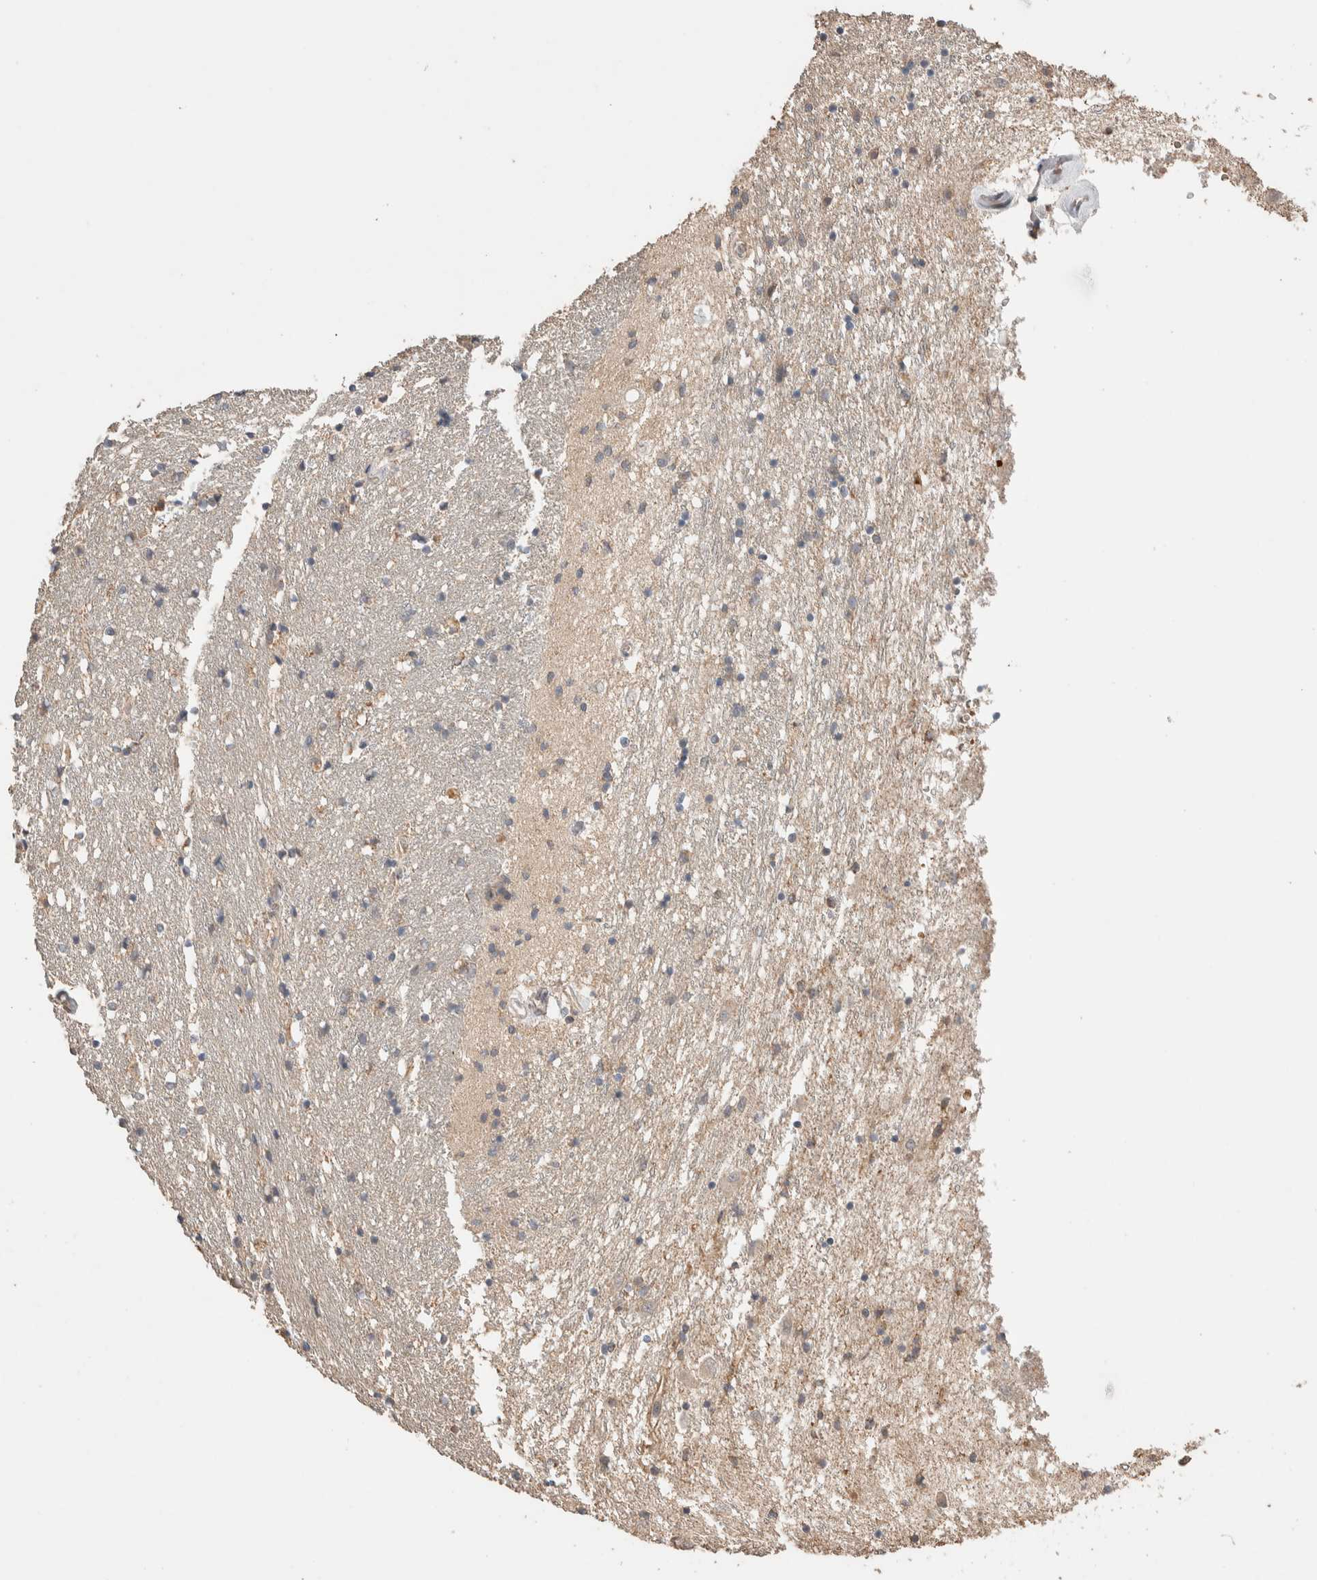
{"staining": {"intensity": "weak", "quantity": "25%-75%", "location": "cytoplasmic/membranous"}, "tissue": "caudate", "cell_type": "Glial cells", "image_type": "normal", "snomed": [{"axis": "morphology", "description": "Normal tissue, NOS"}, {"axis": "topography", "description": "Lateral ventricle wall"}], "caption": "Caudate stained for a protein (brown) reveals weak cytoplasmic/membranous positive positivity in about 25%-75% of glial cells.", "gene": "WDR91", "patient": {"sex": "female", "age": 54}}